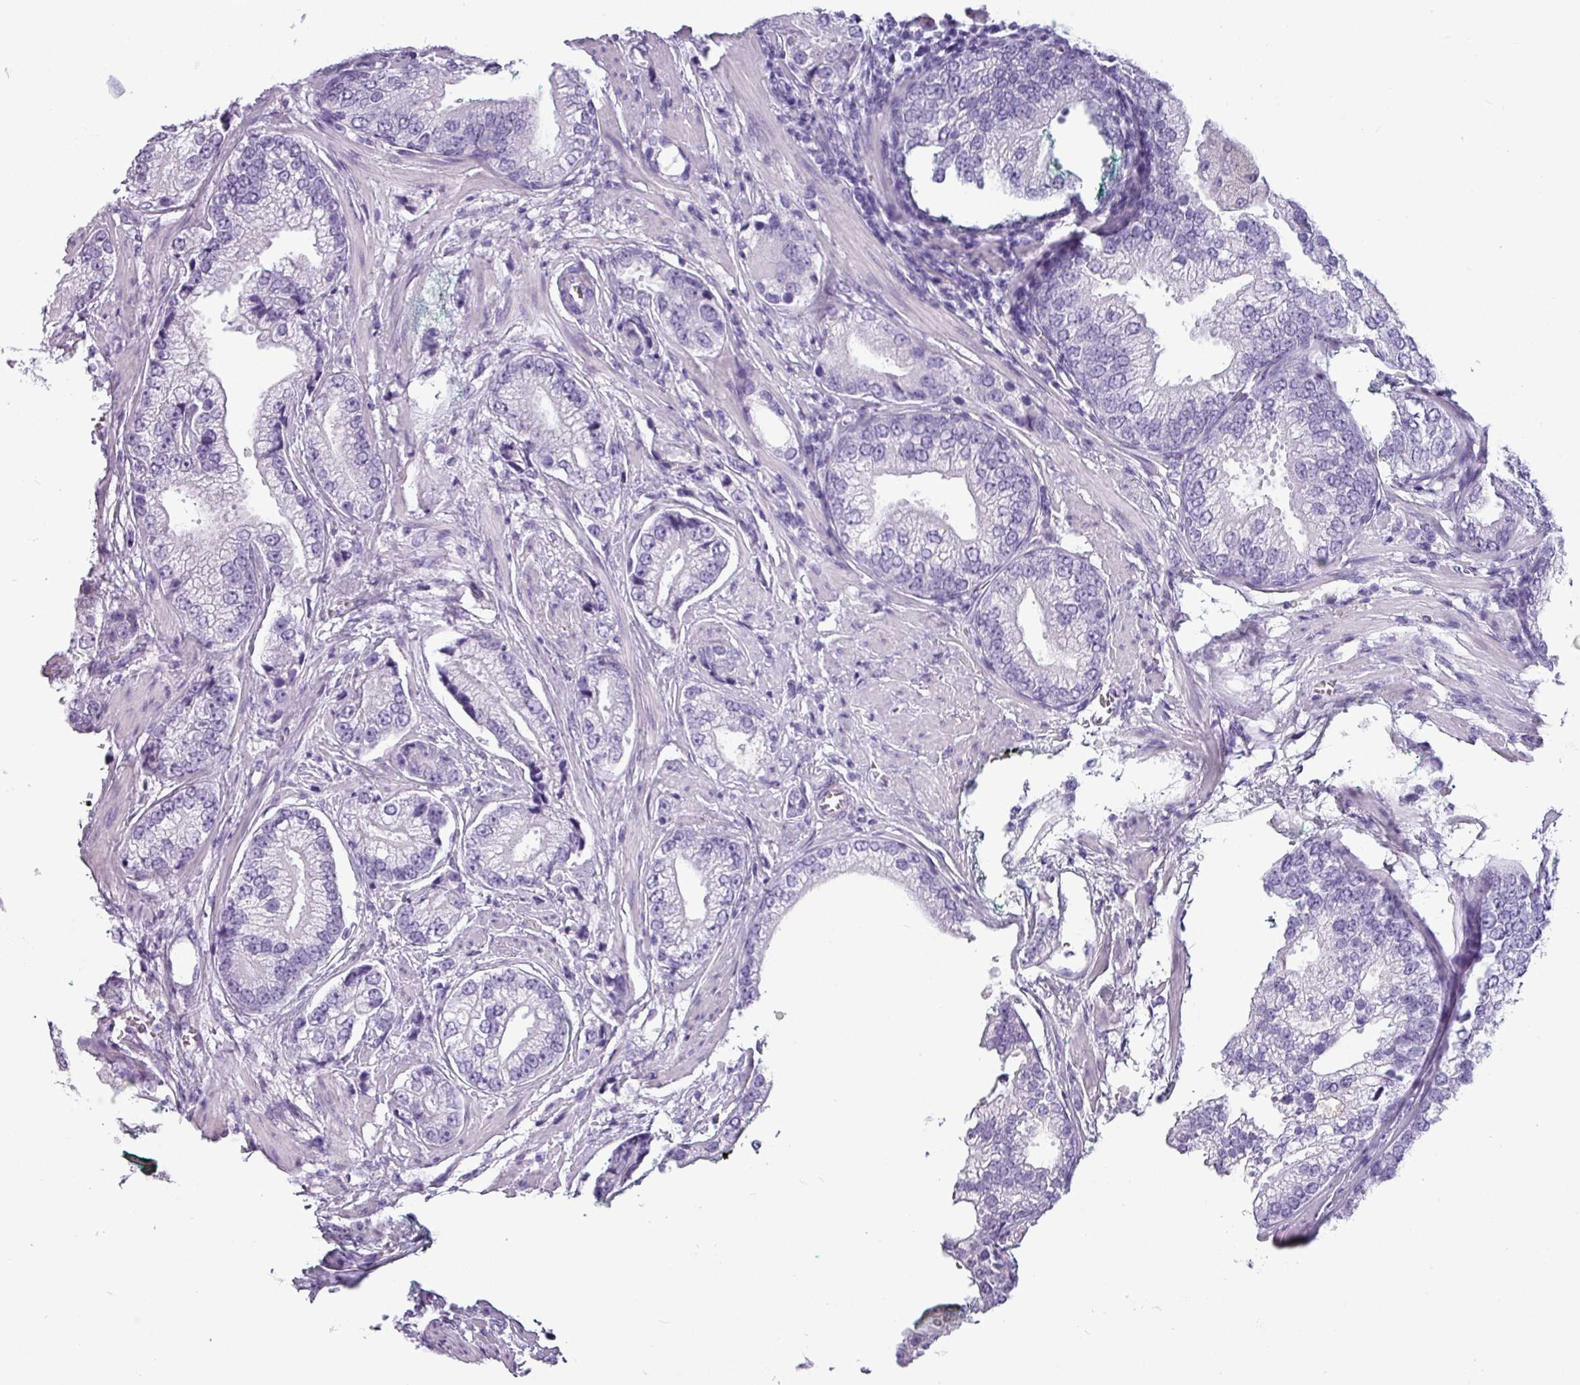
{"staining": {"intensity": "negative", "quantity": "none", "location": "none"}, "tissue": "prostate cancer", "cell_type": "Tumor cells", "image_type": "cancer", "snomed": [{"axis": "morphology", "description": "Adenocarcinoma, High grade"}, {"axis": "topography", "description": "Prostate"}], "caption": "DAB immunohistochemical staining of high-grade adenocarcinoma (prostate) shows no significant staining in tumor cells.", "gene": "CRYBB2", "patient": {"sex": "male", "age": 75}}